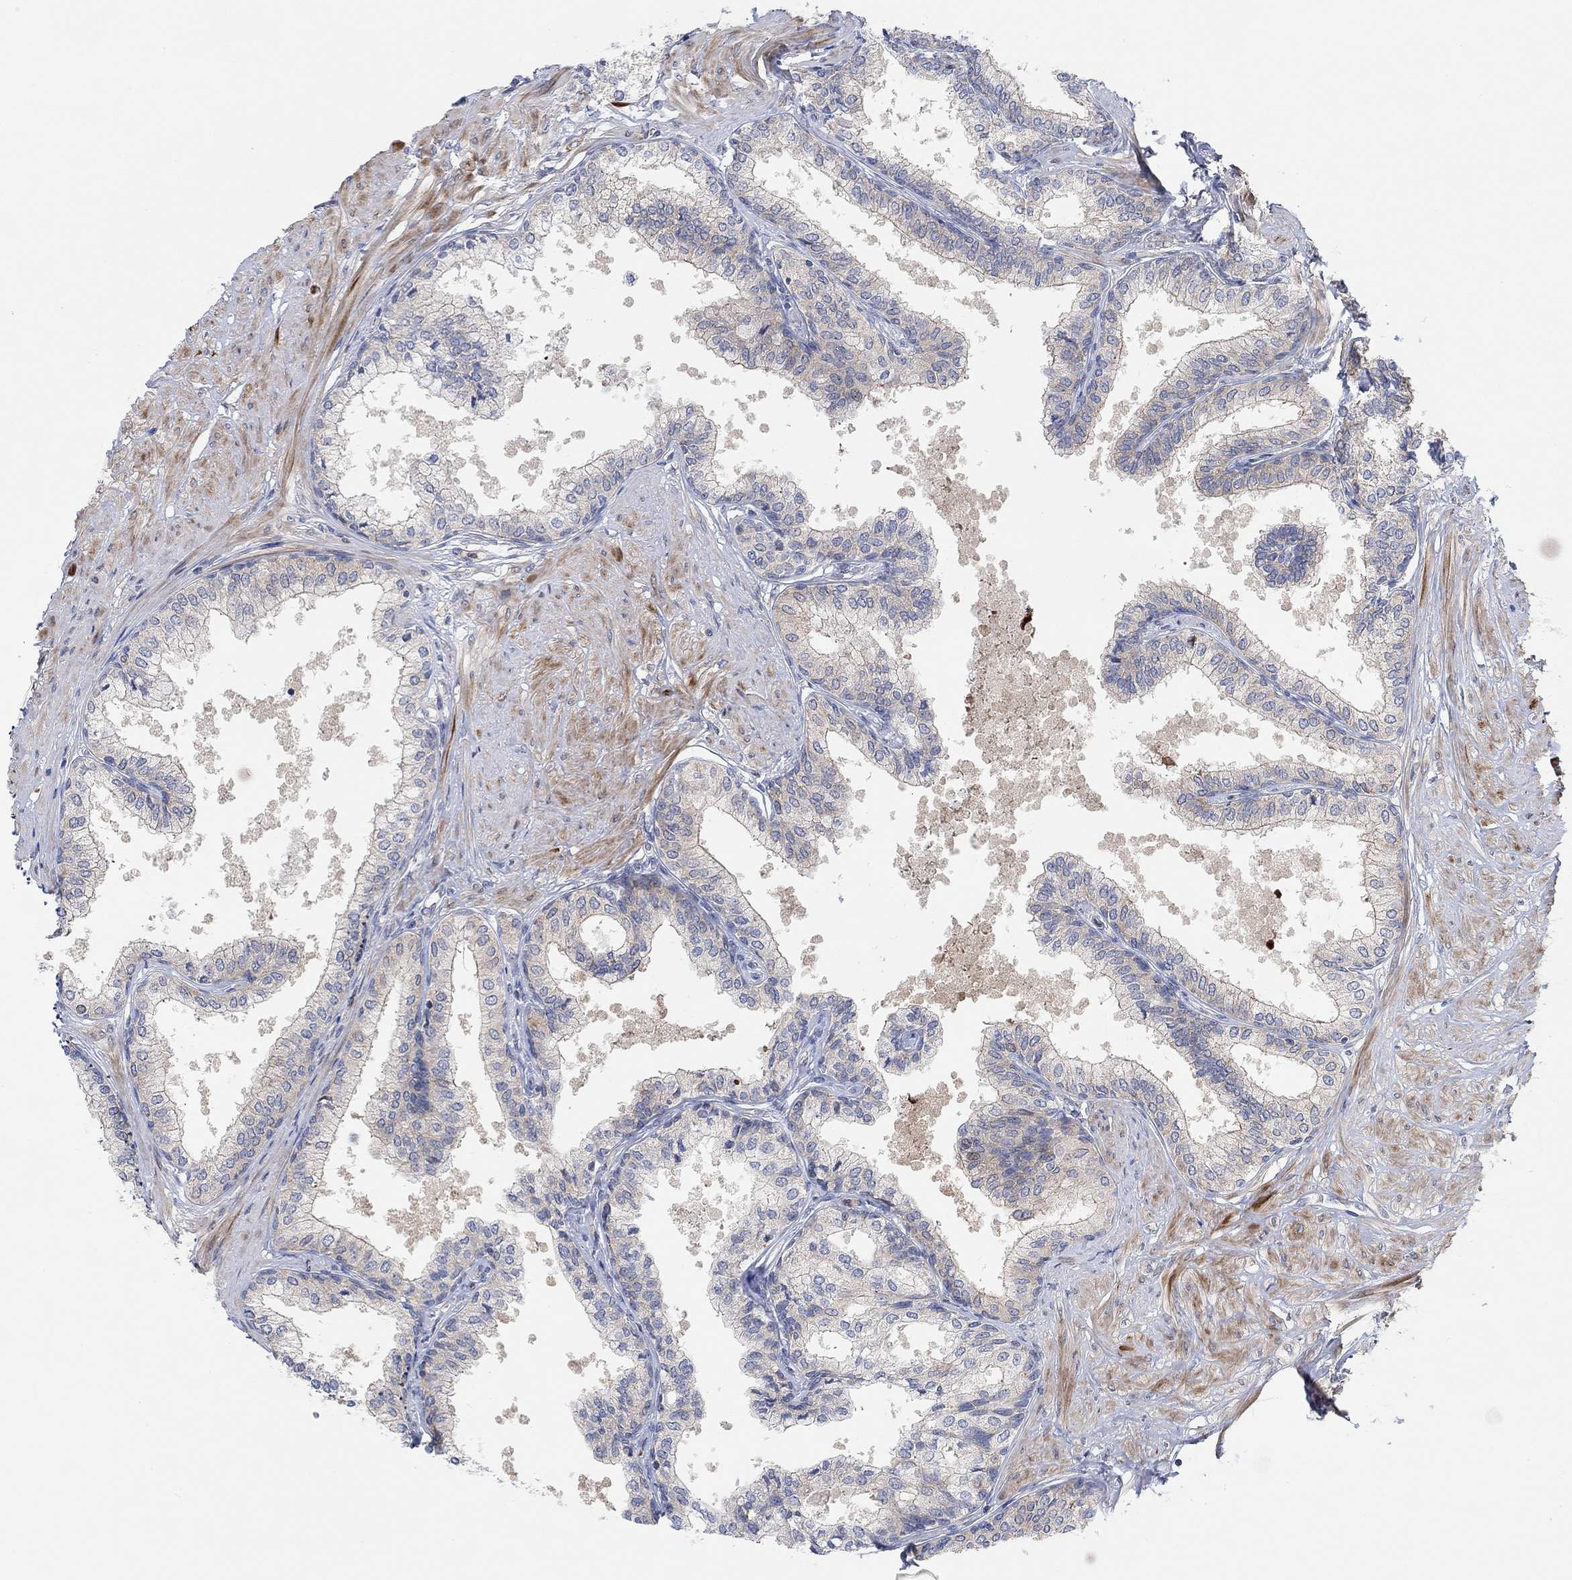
{"staining": {"intensity": "negative", "quantity": "none", "location": "none"}, "tissue": "prostate", "cell_type": "Glandular cells", "image_type": "normal", "snomed": [{"axis": "morphology", "description": "Normal tissue, NOS"}, {"axis": "topography", "description": "Prostate"}], "caption": "A photomicrograph of prostate stained for a protein displays no brown staining in glandular cells.", "gene": "PMFBP1", "patient": {"sex": "male", "age": 63}}